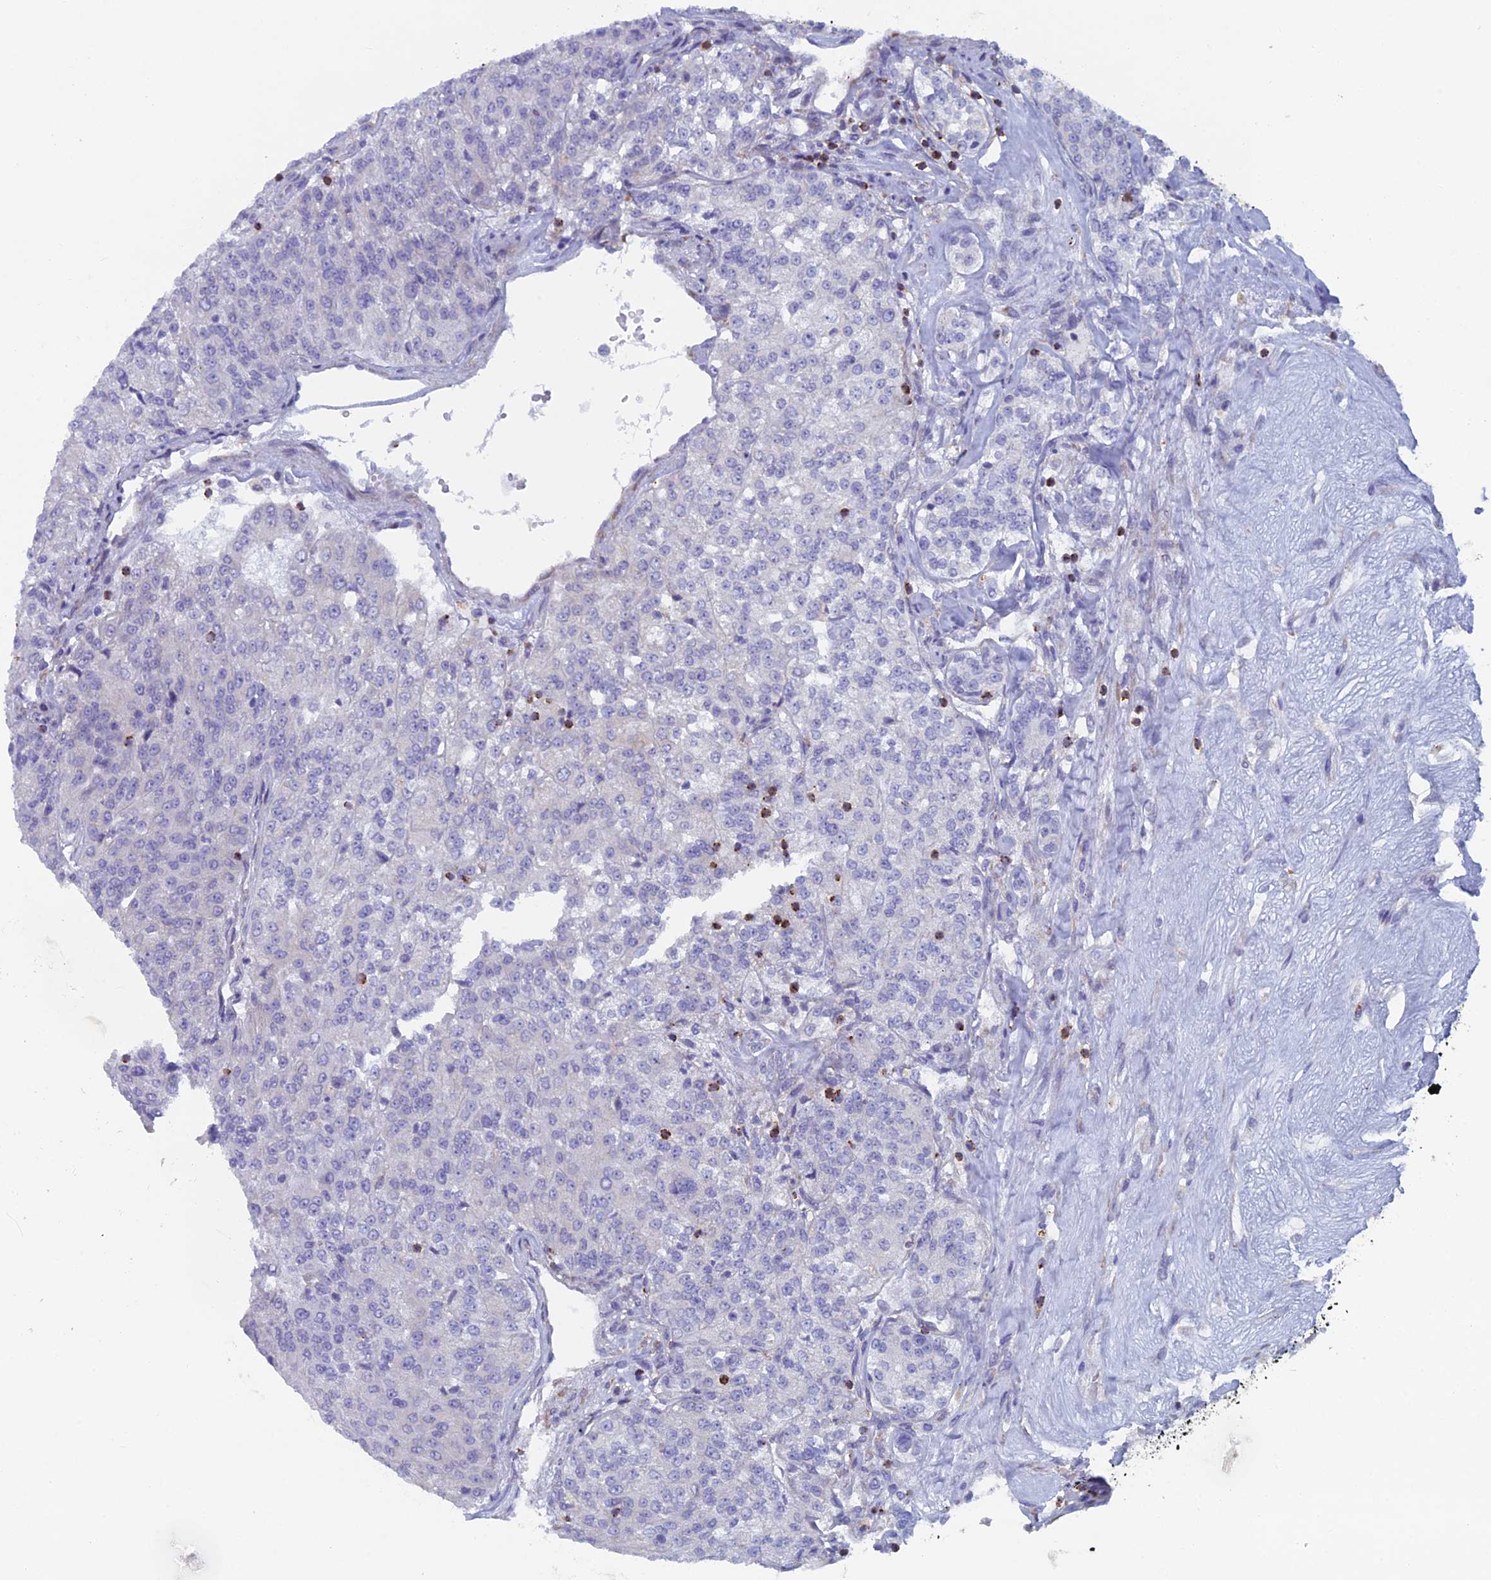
{"staining": {"intensity": "negative", "quantity": "none", "location": "none"}, "tissue": "renal cancer", "cell_type": "Tumor cells", "image_type": "cancer", "snomed": [{"axis": "morphology", "description": "Adenocarcinoma, NOS"}, {"axis": "topography", "description": "Kidney"}], "caption": "The histopathology image demonstrates no staining of tumor cells in adenocarcinoma (renal).", "gene": "ABI3BP", "patient": {"sex": "female", "age": 63}}